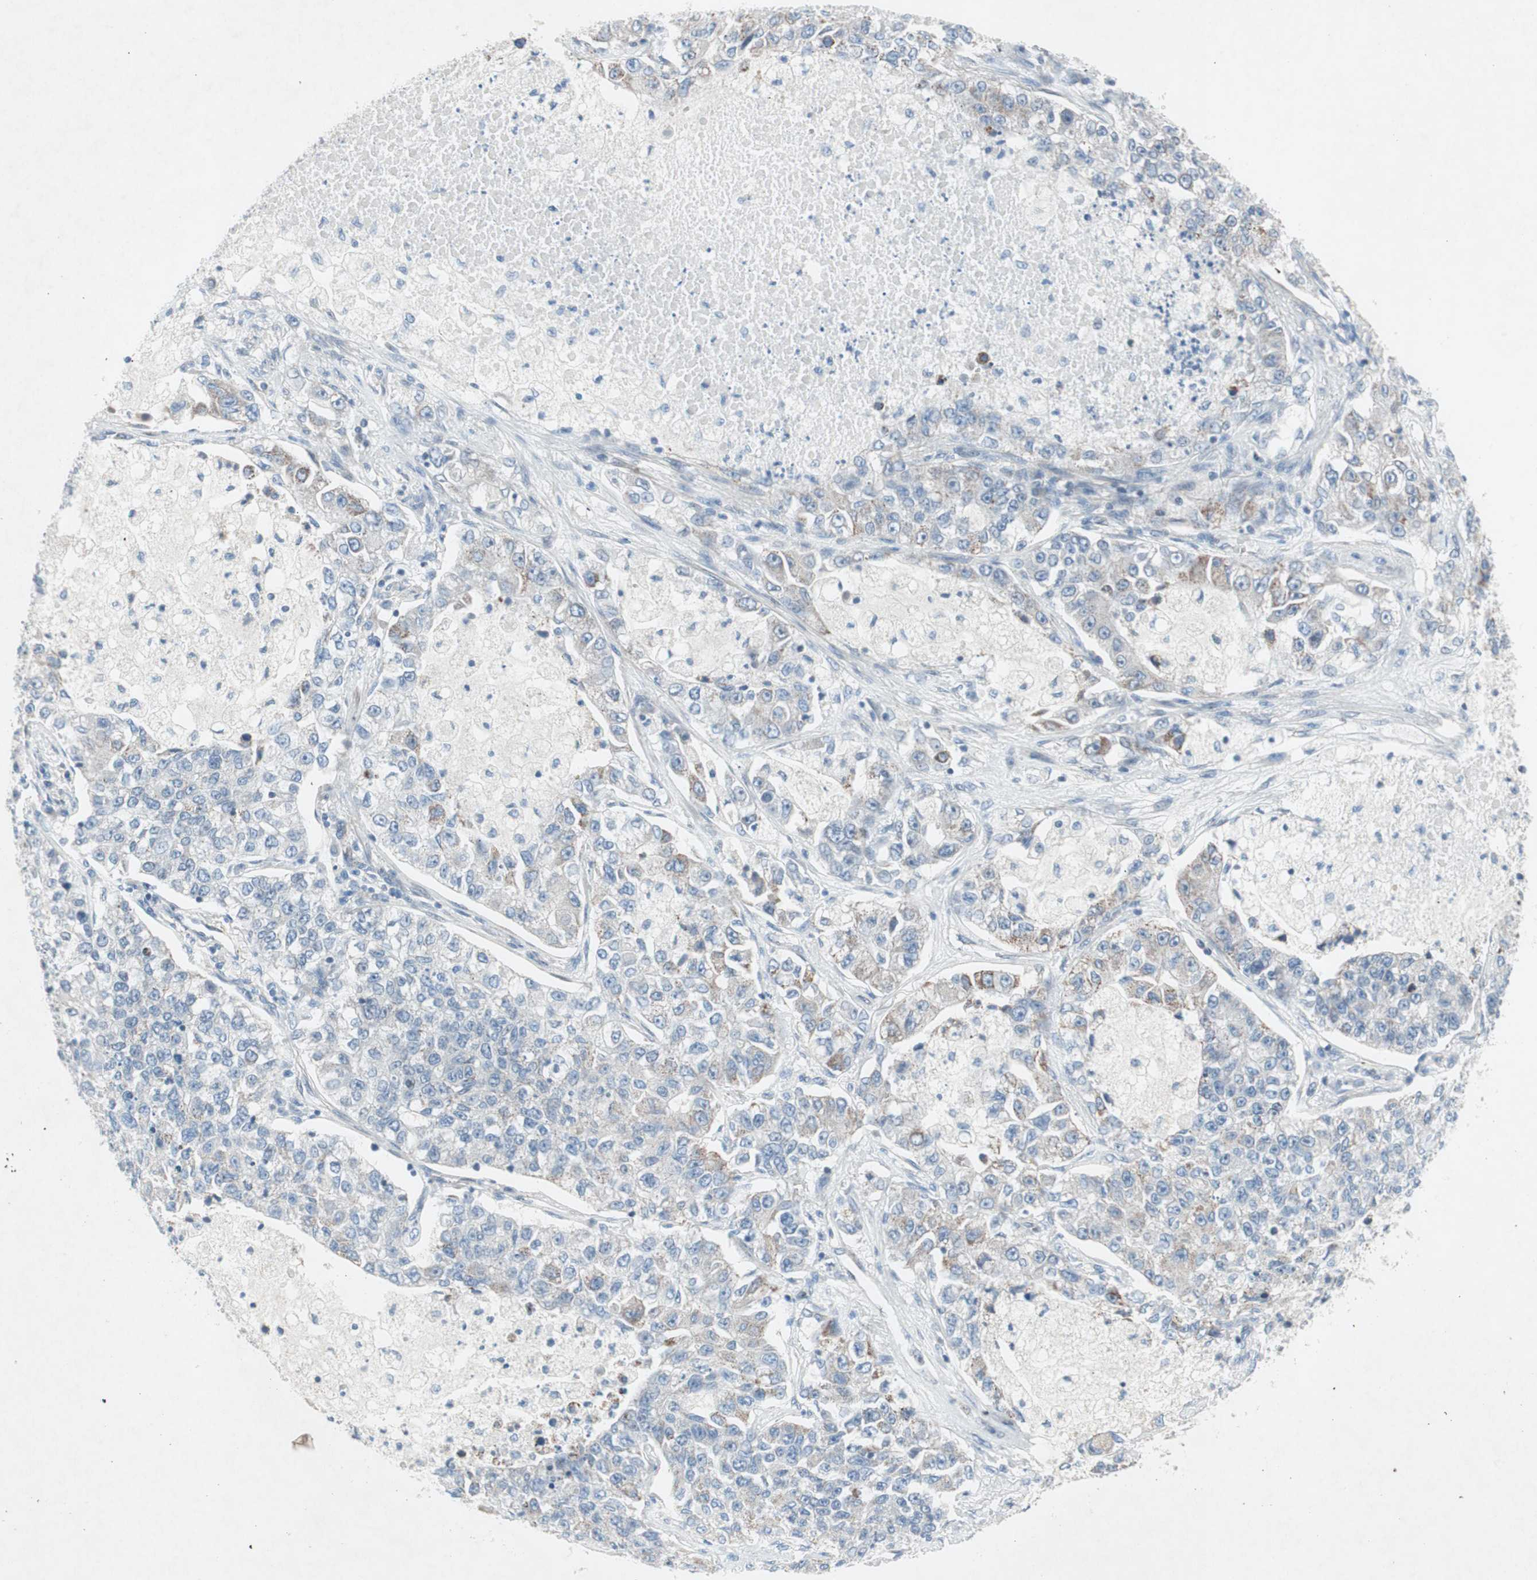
{"staining": {"intensity": "weak", "quantity": "<25%", "location": "cytoplasmic/membranous"}, "tissue": "lung cancer", "cell_type": "Tumor cells", "image_type": "cancer", "snomed": [{"axis": "morphology", "description": "Adenocarcinoma, NOS"}, {"axis": "topography", "description": "Lung"}], "caption": "Tumor cells show no significant protein staining in lung cancer.", "gene": "ARNT2", "patient": {"sex": "male", "age": 49}}